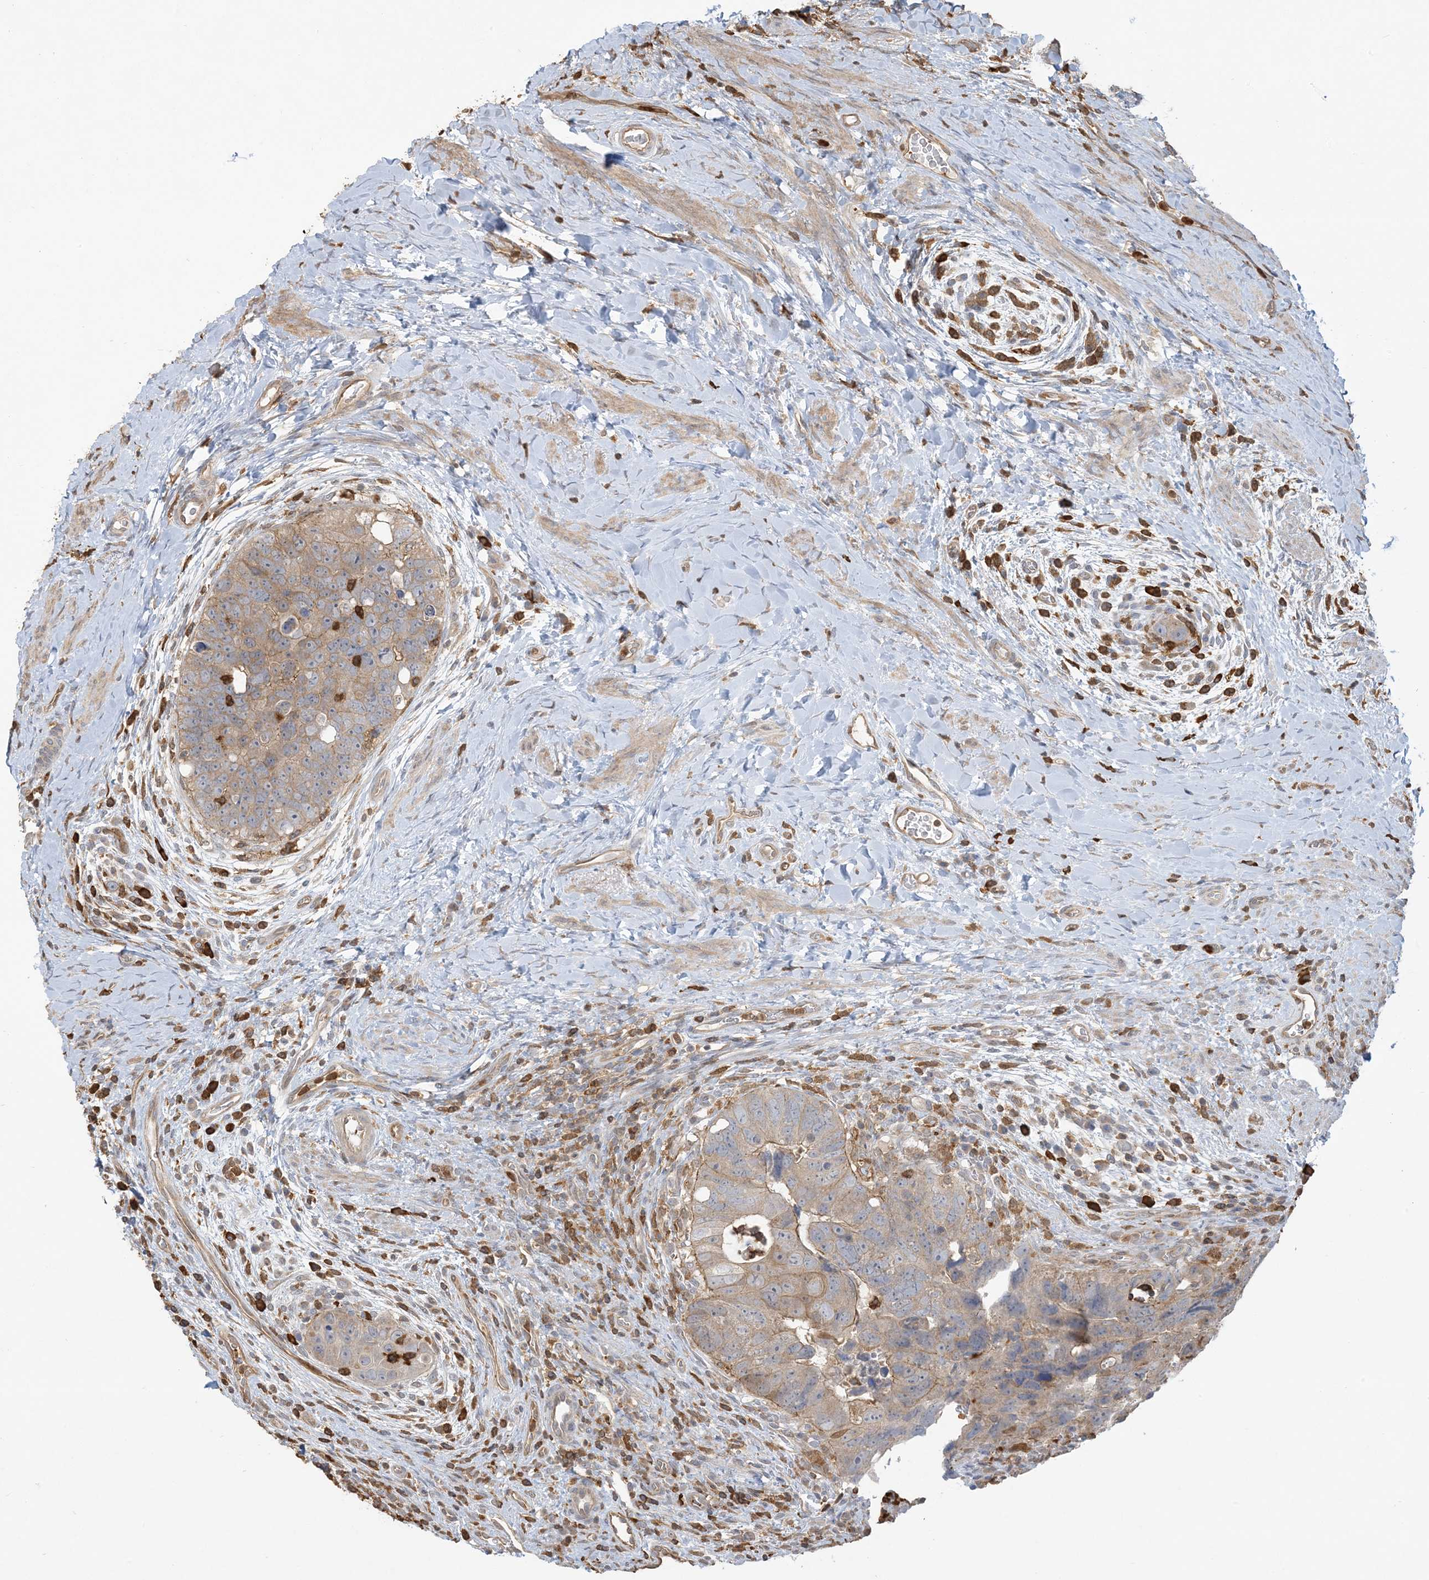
{"staining": {"intensity": "weak", "quantity": ">75%", "location": "cytoplasmic/membranous"}, "tissue": "colorectal cancer", "cell_type": "Tumor cells", "image_type": "cancer", "snomed": [{"axis": "morphology", "description": "Adenocarcinoma, NOS"}, {"axis": "topography", "description": "Rectum"}], "caption": "Colorectal adenocarcinoma stained with a protein marker shows weak staining in tumor cells.", "gene": "TMSB4X", "patient": {"sex": "male", "age": 59}}